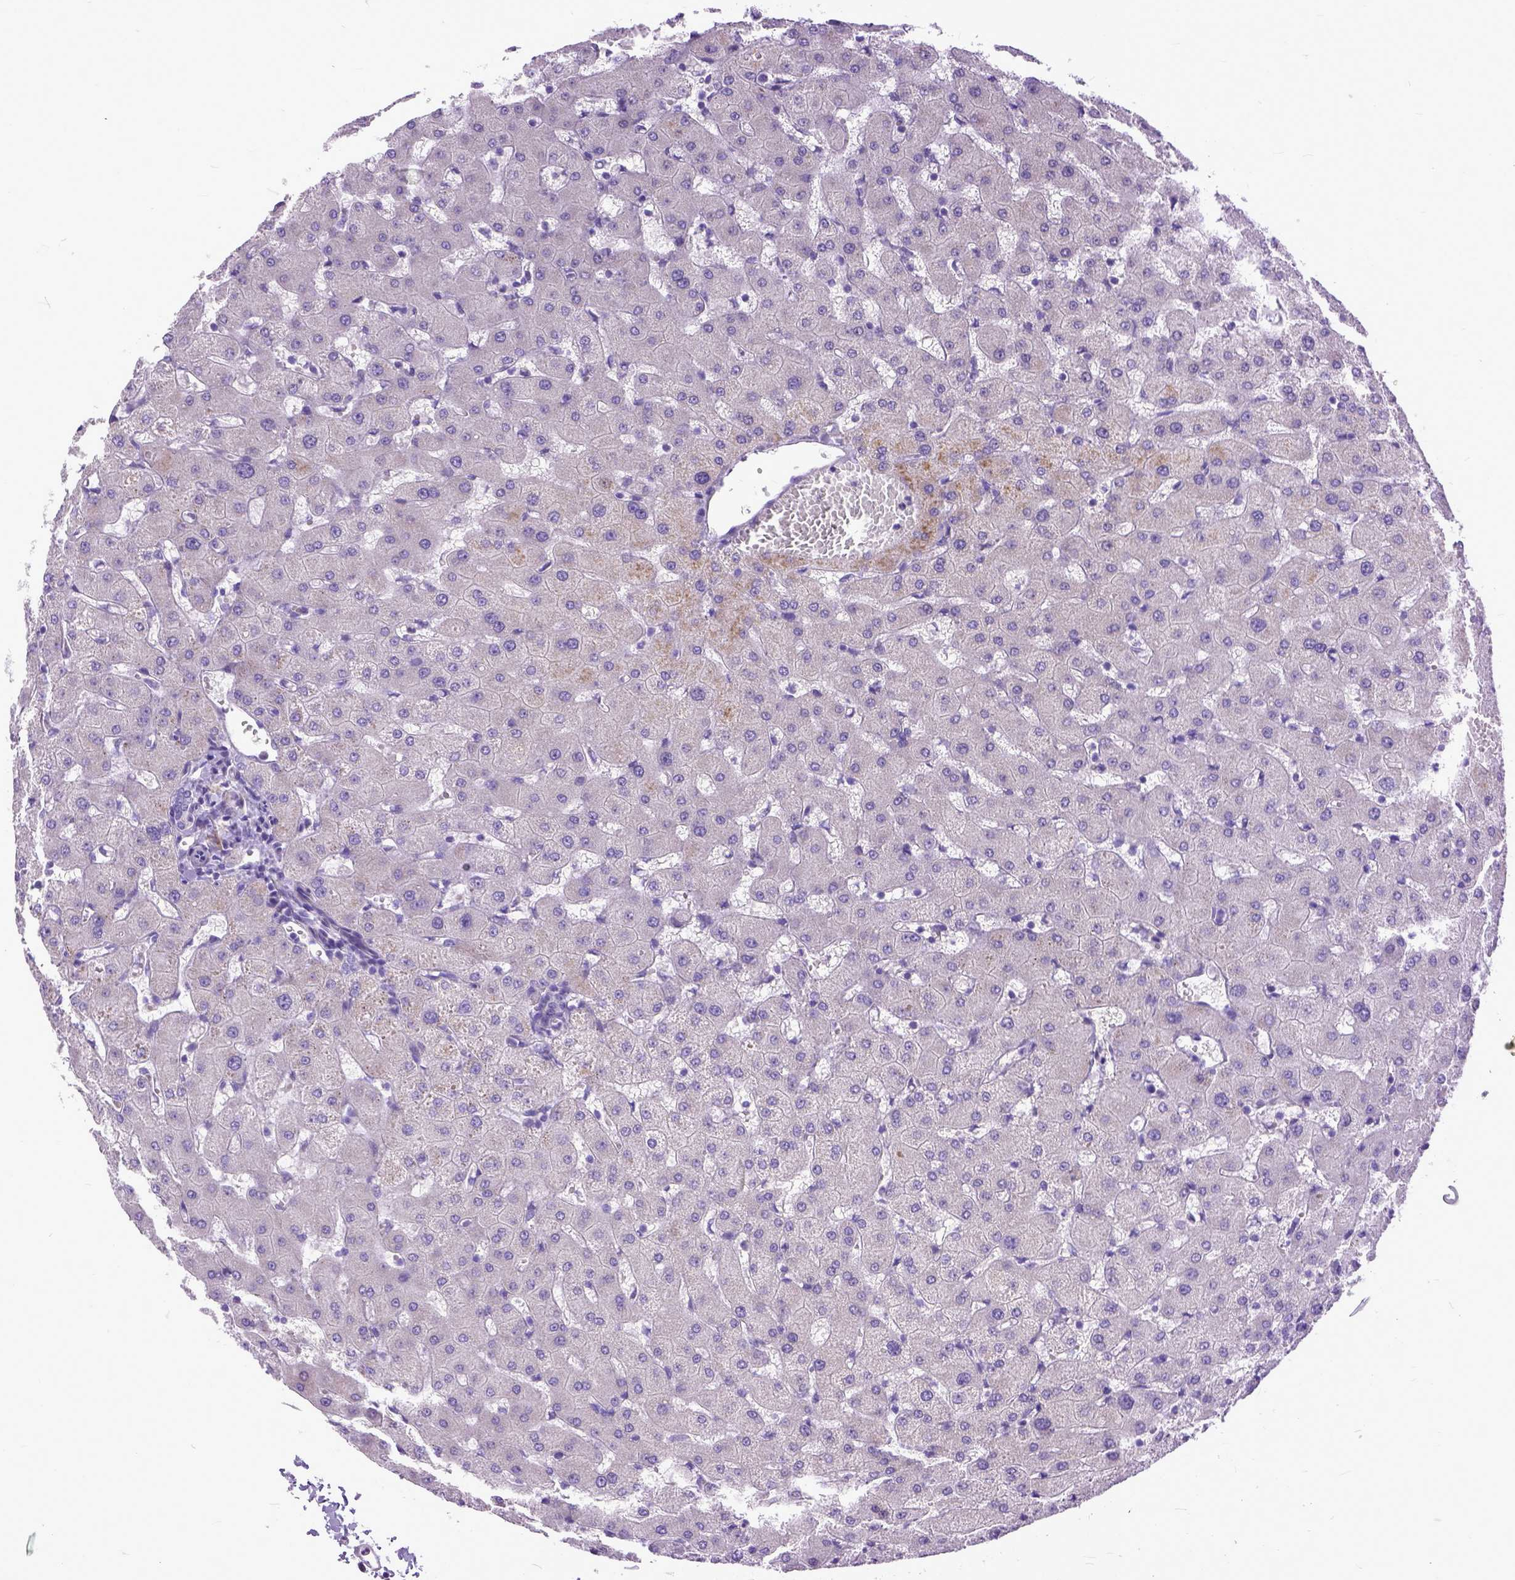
{"staining": {"intensity": "negative", "quantity": "none", "location": "none"}, "tissue": "liver", "cell_type": "Cholangiocytes", "image_type": "normal", "snomed": [{"axis": "morphology", "description": "Normal tissue, NOS"}, {"axis": "topography", "description": "Liver"}], "caption": "This is a micrograph of IHC staining of unremarkable liver, which shows no positivity in cholangiocytes.", "gene": "PLK5", "patient": {"sex": "female", "age": 63}}